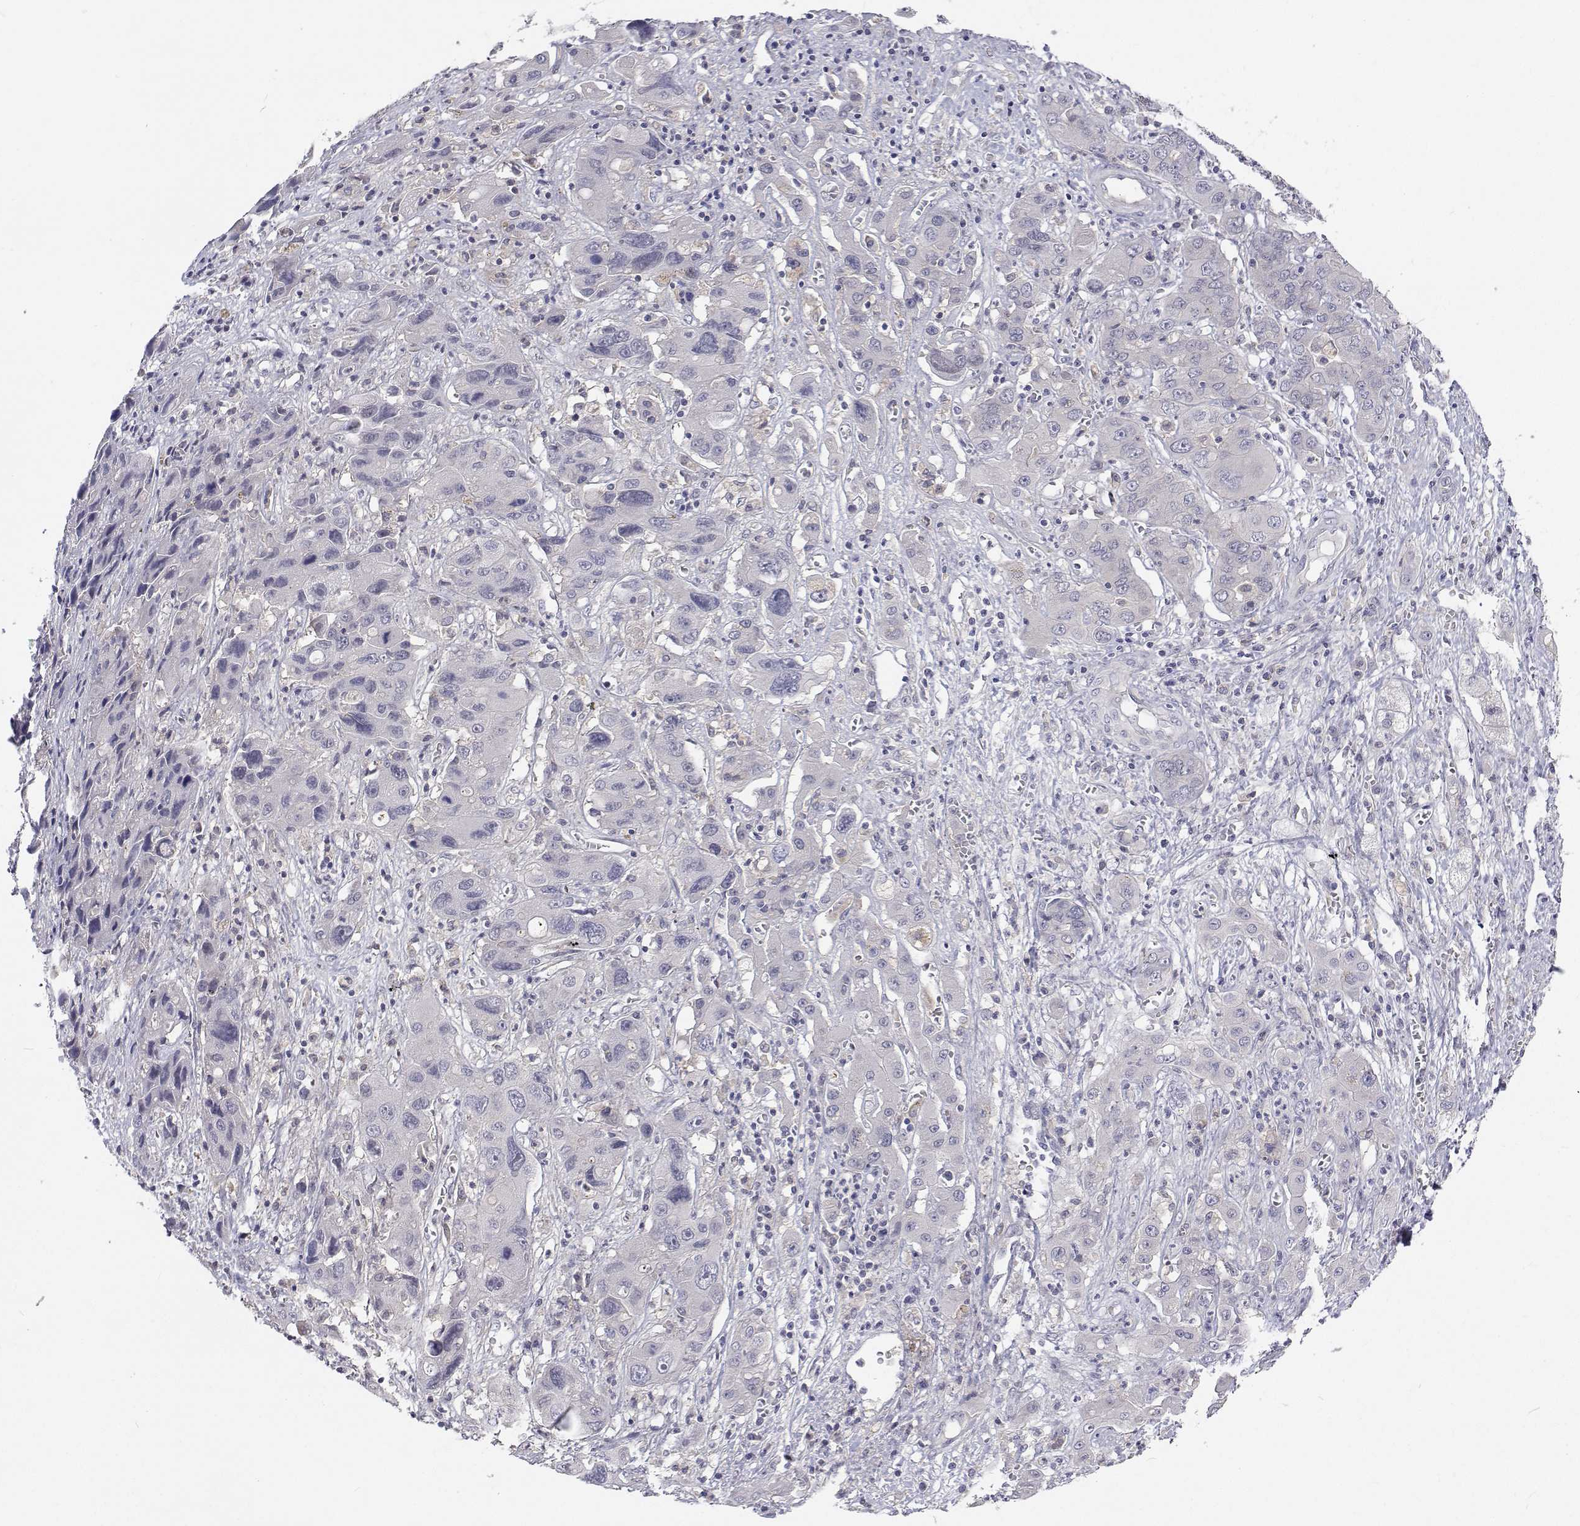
{"staining": {"intensity": "negative", "quantity": "none", "location": "none"}, "tissue": "liver cancer", "cell_type": "Tumor cells", "image_type": "cancer", "snomed": [{"axis": "morphology", "description": "Cholangiocarcinoma"}, {"axis": "topography", "description": "Liver"}], "caption": "Immunohistochemistry of cholangiocarcinoma (liver) reveals no staining in tumor cells. (Stains: DAB (3,3'-diaminobenzidine) immunohistochemistry (IHC) with hematoxylin counter stain, Microscopy: brightfield microscopy at high magnification).", "gene": "MYPN", "patient": {"sex": "male", "age": 67}}